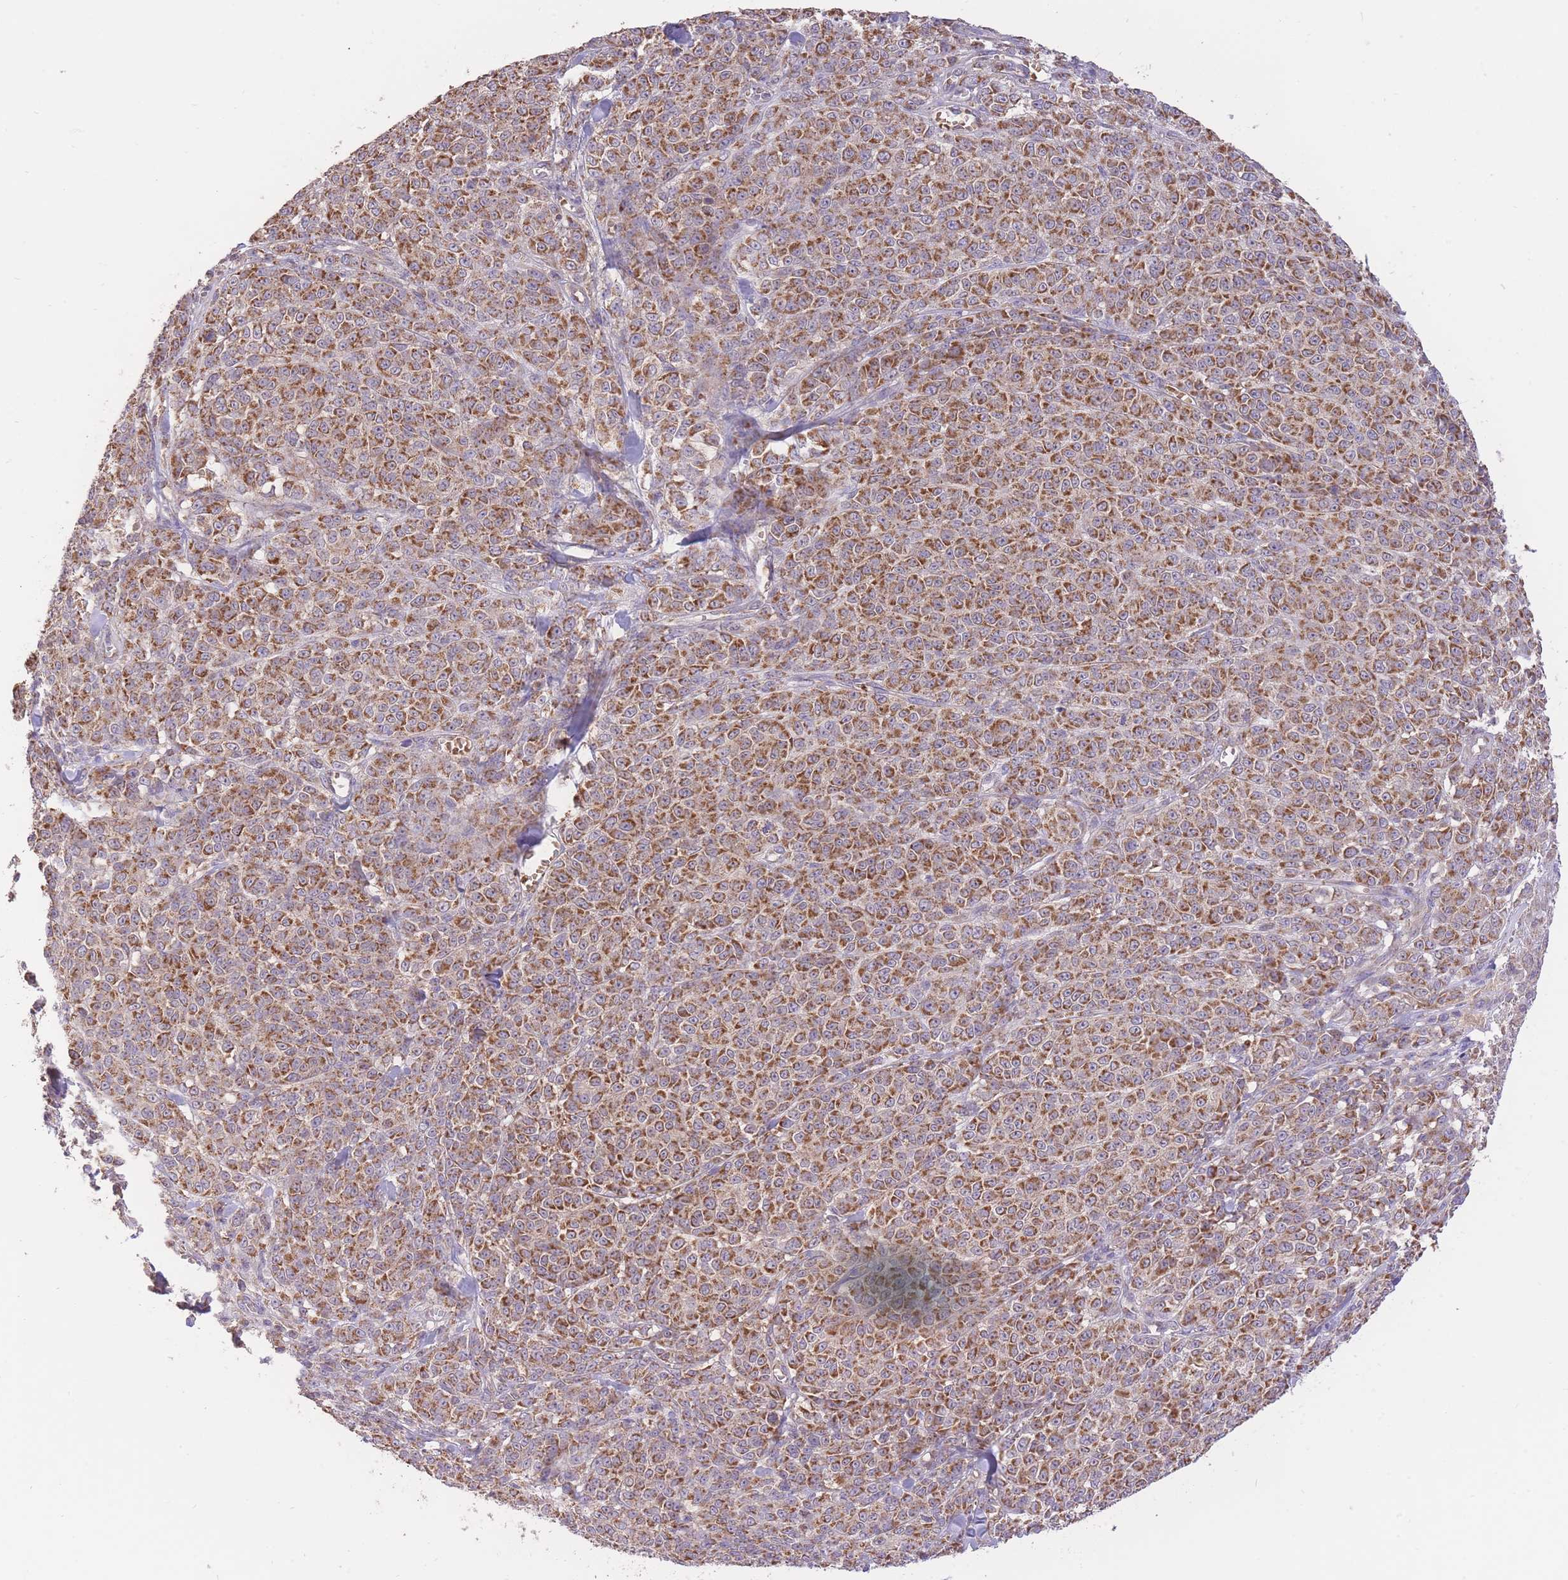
{"staining": {"intensity": "strong", "quantity": ">75%", "location": "cytoplasmic/membranous"}, "tissue": "melanoma", "cell_type": "Tumor cells", "image_type": "cancer", "snomed": [{"axis": "morphology", "description": "Normal tissue, NOS"}, {"axis": "morphology", "description": "Malignant melanoma, NOS"}, {"axis": "topography", "description": "Skin"}], "caption": "Tumor cells demonstrate high levels of strong cytoplasmic/membranous staining in about >75% of cells in human melanoma. The staining was performed using DAB (3,3'-diaminobenzidine), with brown indicating positive protein expression. Nuclei are stained blue with hematoxylin.", "gene": "PREP", "patient": {"sex": "female", "age": 34}}